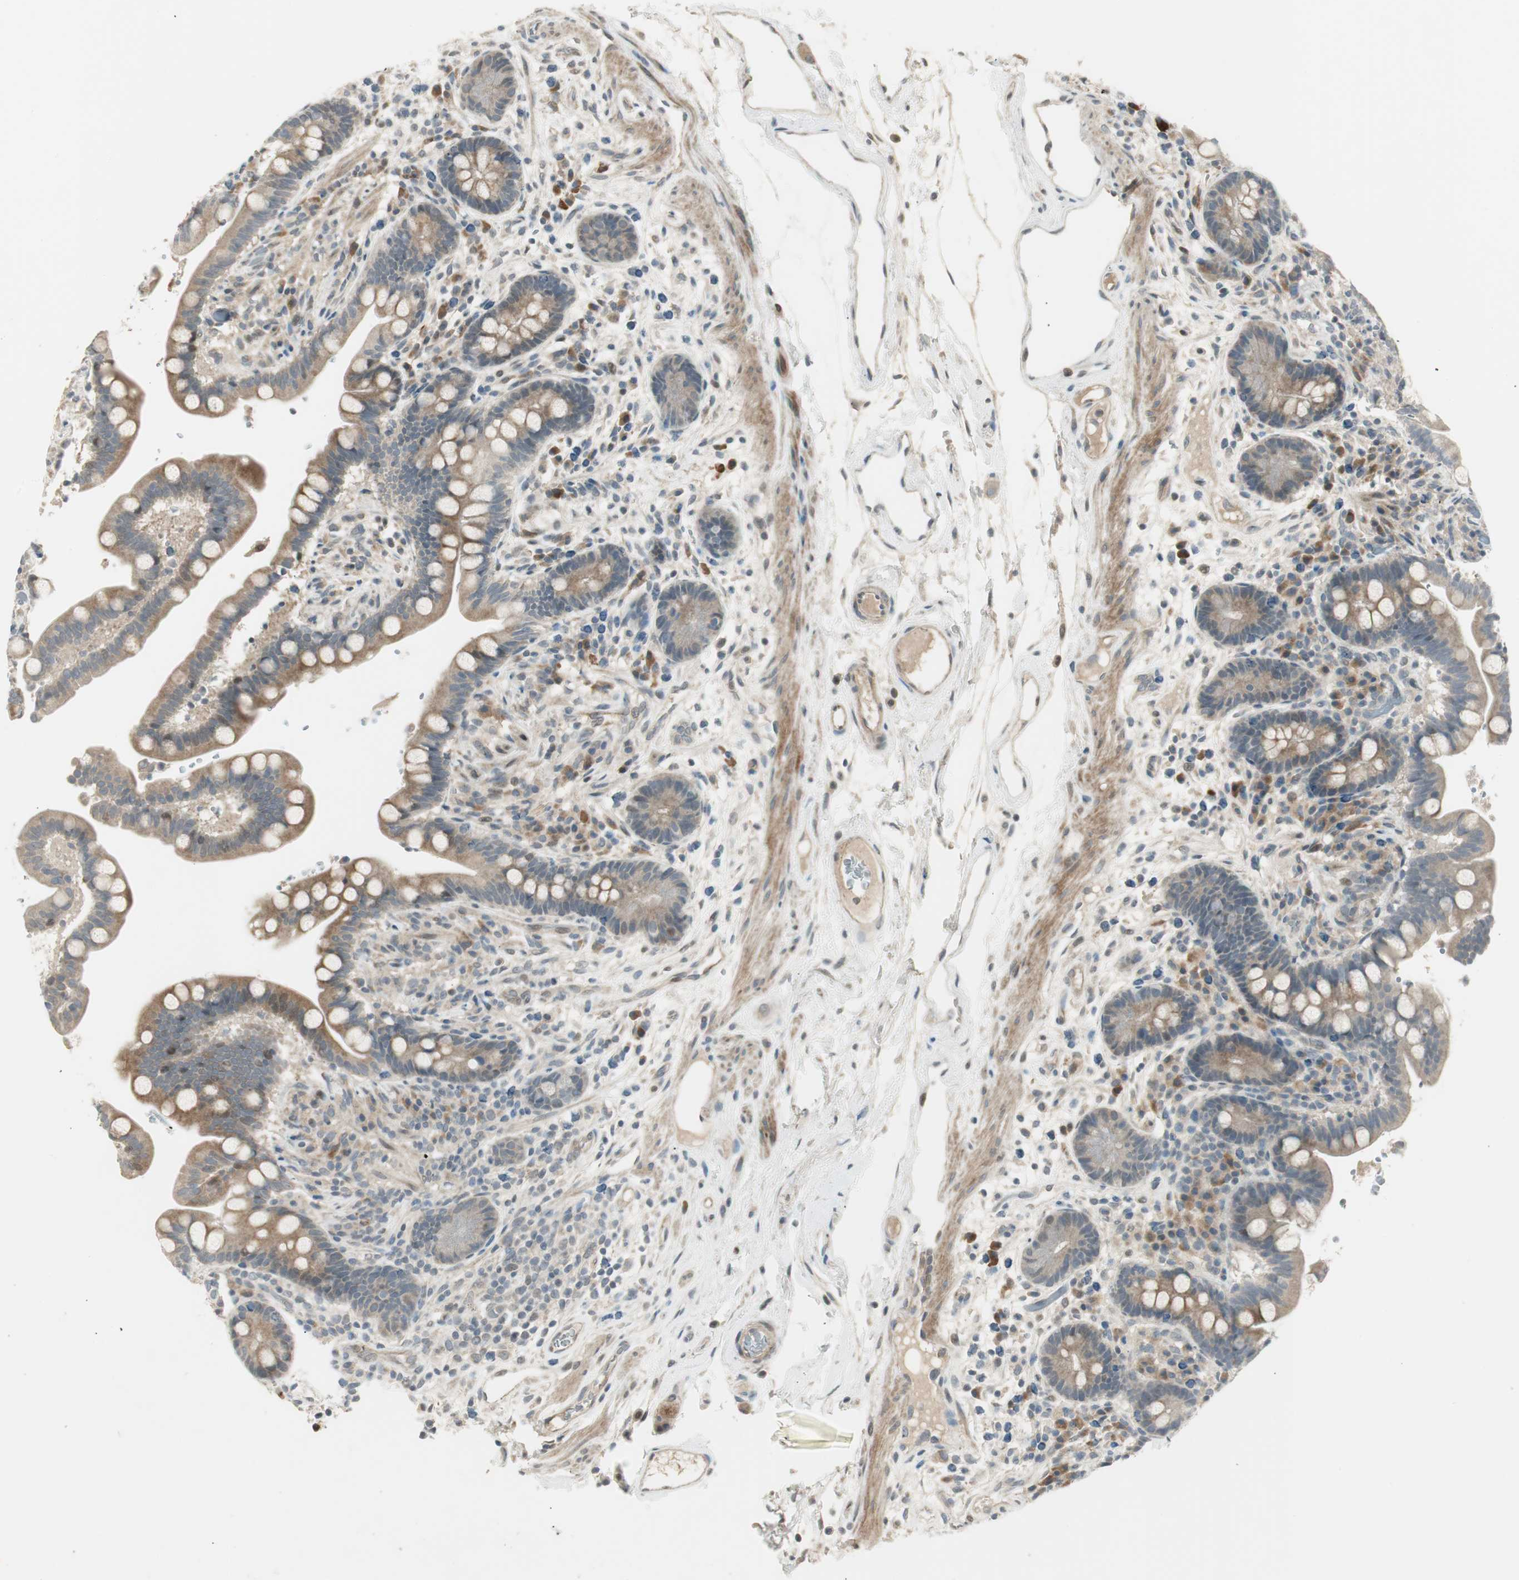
{"staining": {"intensity": "moderate", "quantity": ">75%", "location": "cytoplasmic/membranous"}, "tissue": "colon", "cell_type": "Endothelial cells", "image_type": "normal", "snomed": [{"axis": "morphology", "description": "Normal tissue, NOS"}, {"axis": "topography", "description": "Colon"}], "caption": "Moderate cytoplasmic/membranous protein expression is identified in about >75% of endothelial cells in colon.", "gene": "PCDHB15", "patient": {"sex": "male", "age": 73}}